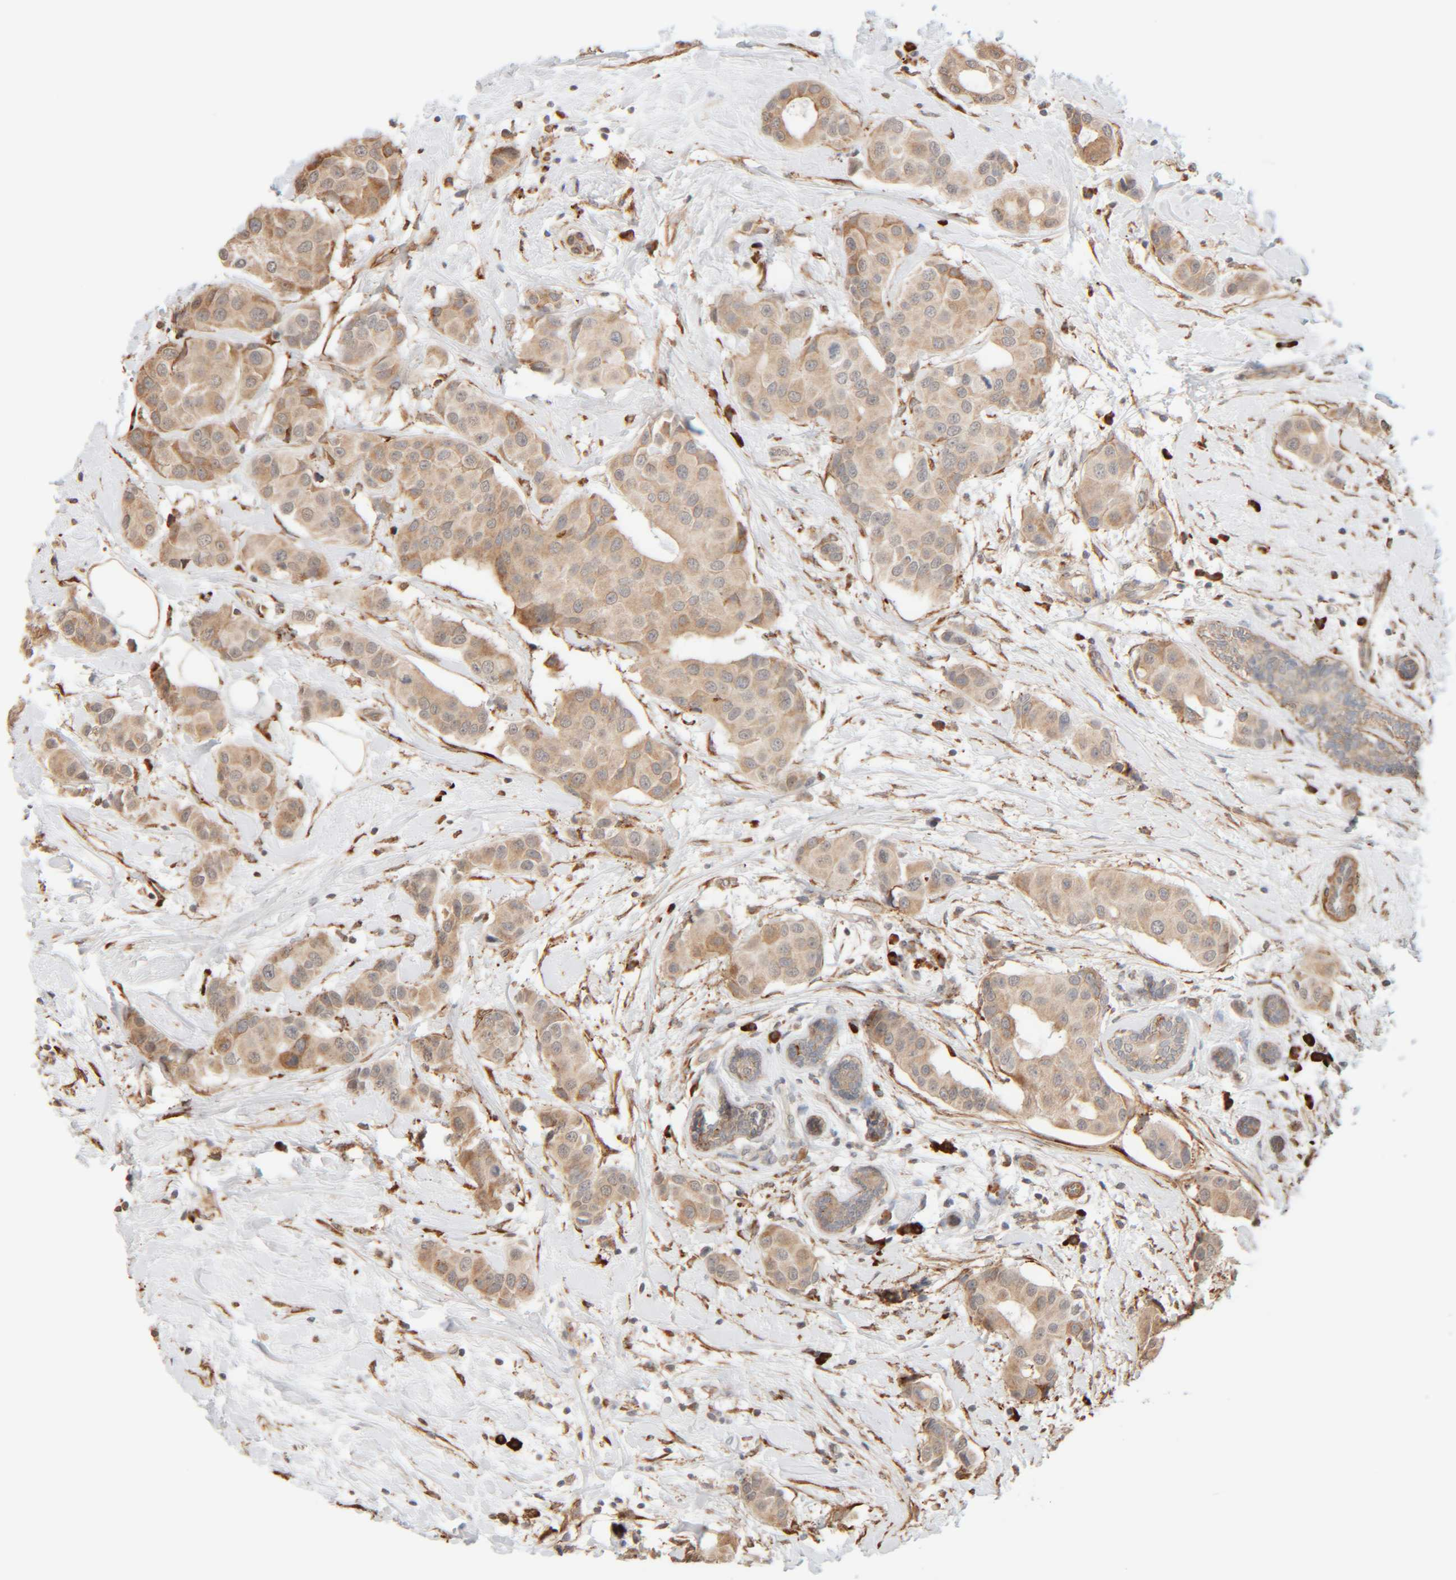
{"staining": {"intensity": "weak", "quantity": ">75%", "location": "cytoplasmic/membranous"}, "tissue": "breast cancer", "cell_type": "Tumor cells", "image_type": "cancer", "snomed": [{"axis": "morphology", "description": "Normal tissue, NOS"}, {"axis": "morphology", "description": "Duct carcinoma"}, {"axis": "topography", "description": "Breast"}], "caption": "About >75% of tumor cells in human breast intraductal carcinoma reveal weak cytoplasmic/membranous protein positivity as visualized by brown immunohistochemical staining.", "gene": "INTS1", "patient": {"sex": "female", "age": 39}}